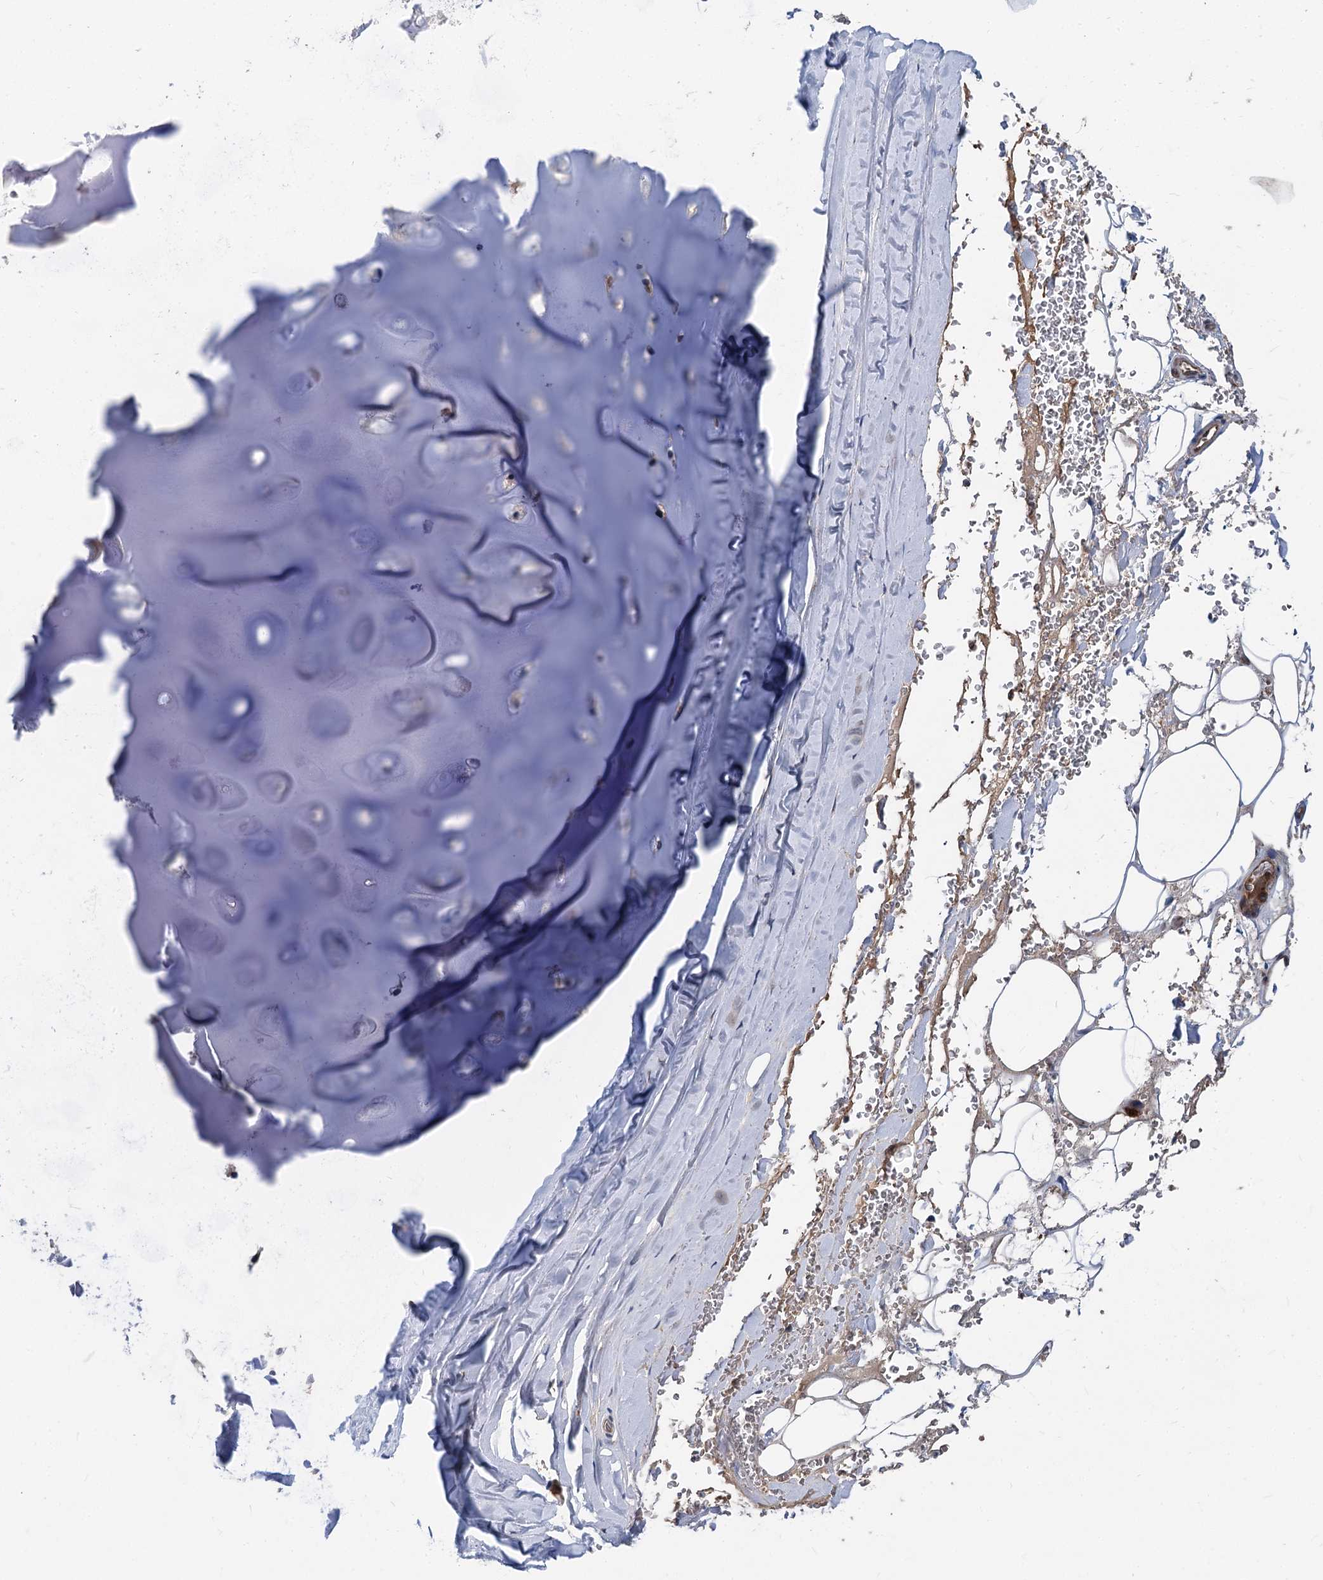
{"staining": {"intensity": "weak", "quantity": ">75%", "location": "cytoplasmic/membranous"}, "tissue": "adipose tissue", "cell_type": "Adipocytes", "image_type": "normal", "snomed": [{"axis": "morphology", "description": "Normal tissue, NOS"}, {"axis": "topography", "description": "Cartilage tissue"}], "caption": "Immunohistochemistry of benign human adipose tissue demonstrates low levels of weak cytoplasmic/membranous expression in about >75% of adipocytes.", "gene": "STIM1", "patient": {"sex": "female", "age": 63}}